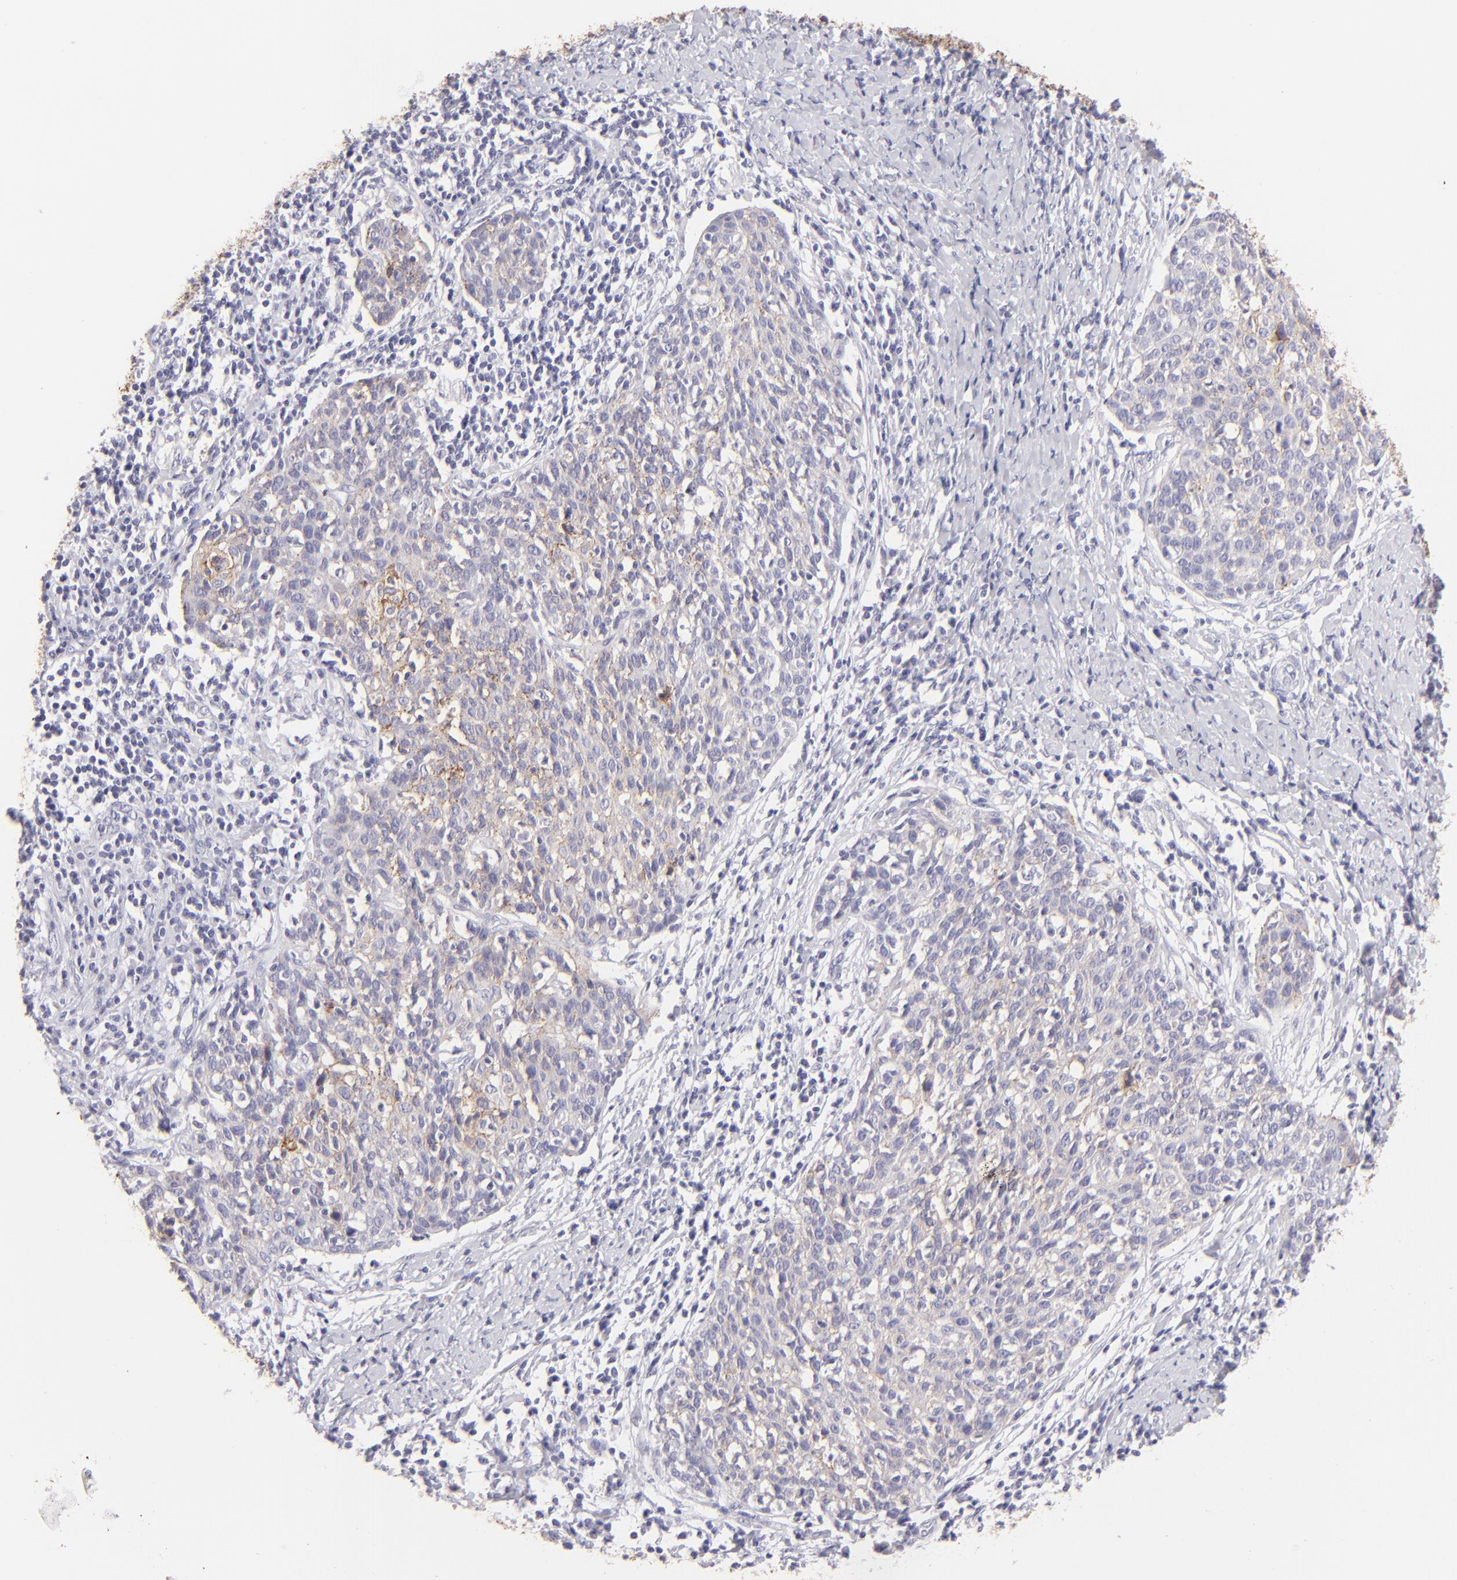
{"staining": {"intensity": "moderate", "quantity": "25%-75%", "location": "cytoplasmic/membranous"}, "tissue": "cervical cancer", "cell_type": "Tumor cells", "image_type": "cancer", "snomed": [{"axis": "morphology", "description": "Squamous cell carcinoma, NOS"}, {"axis": "topography", "description": "Cervix"}], "caption": "Brown immunohistochemical staining in cervical squamous cell carcinoma shows moderate cytoplasmic/membranous staining in approximately 25%-75% of tumor cells. The protein is stained brown, and the nuclei are stained in blue (DAB IHC with brightfield microscopy, high magnification).", "gene": "CLDN4", "patient": {"sex": "female", "age": 38}}